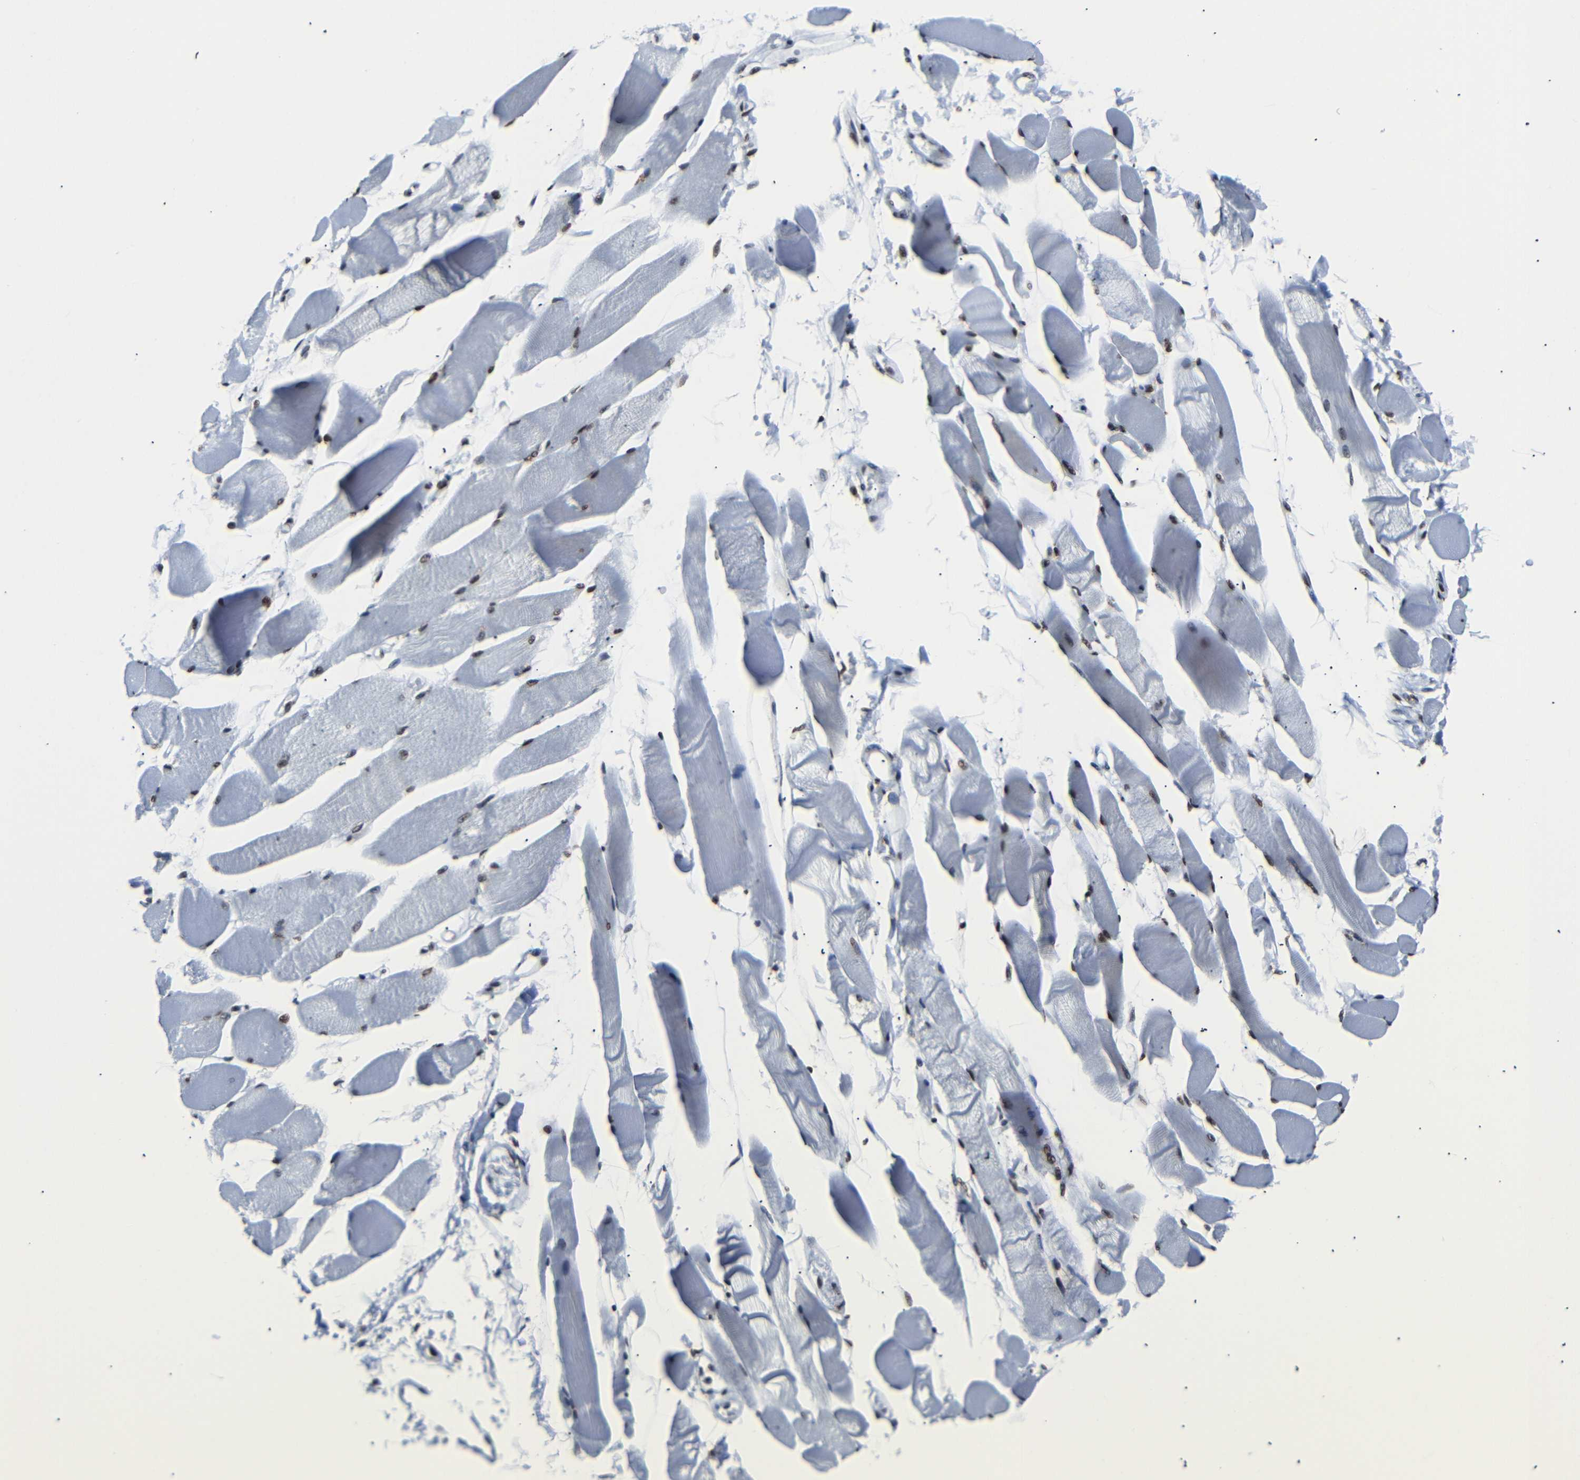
{"staining": {"intensity": "strong", "quantity": ">75%", "location": "nuclear"}, "tissue": "skeletal muscle", "cell_type": "Myocytes", "image_type": "normal", "snomed": [{"axis": "morphology", "description": "Normal tissue, NOS"}, {"axis": "topography", "description": "Skeletal muscle"}, {"axis": "topography", "description": "Peripheral nerve tissue"}], "caption": "Immunohistochemical staining of benign human skeletal muscle shows >75% levels of strong nuclear protein positivity in approximately >75% of myocytes.", "gene": "SRSF1", "patient": {"sex": "female", "age": 84}}